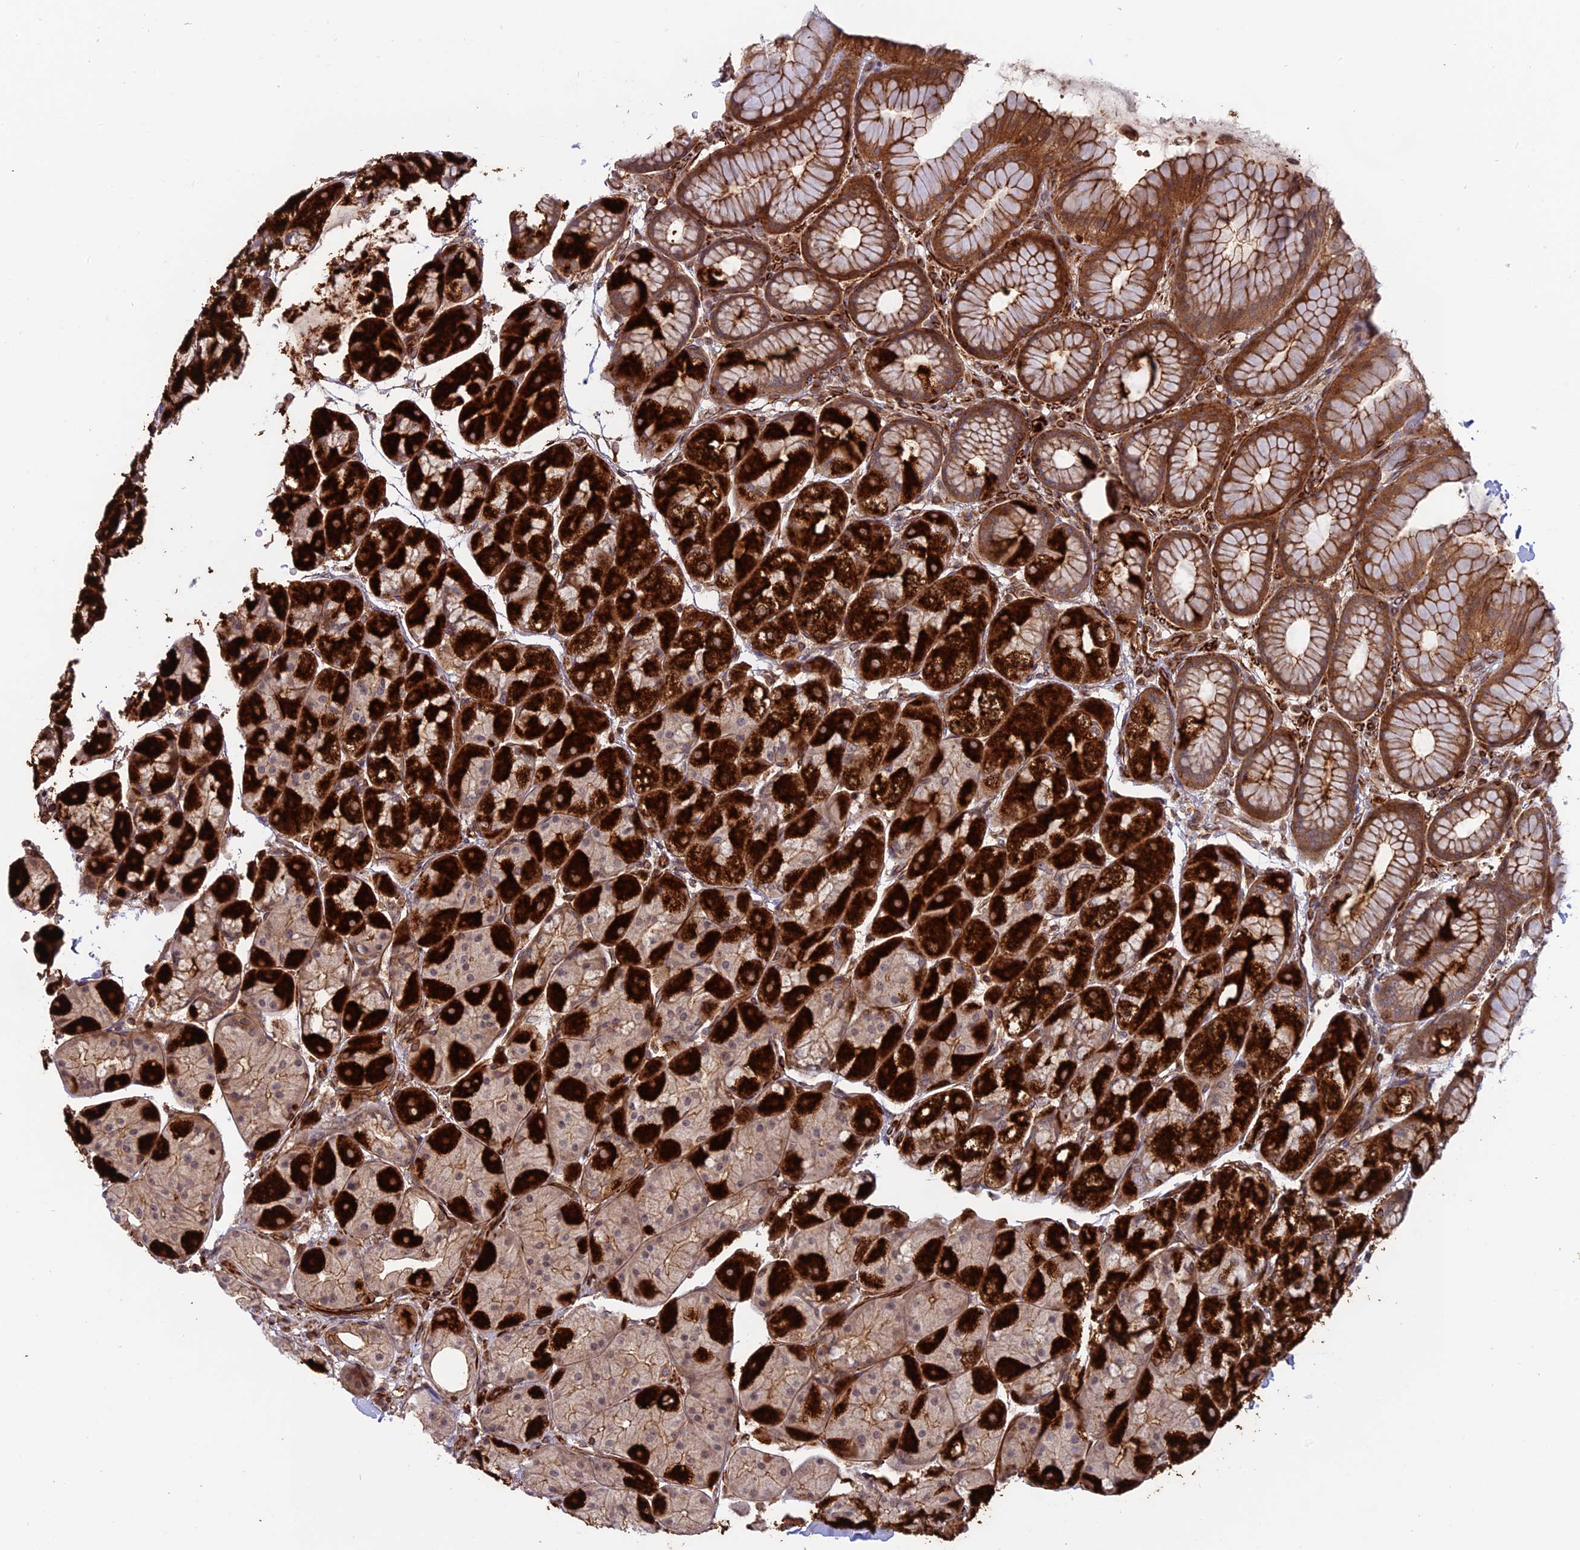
{"staining": {"intensity": "strong", "quantity": ">75%", "location": "cytoplasmic/membranous"}, "tissue": "stomach", "cell_type": "Glandular cells", "image_type": "normal", "snomed": [{"axis": "morphology", "description": "Normal tissue, NOS"}, {"axis": "topography", "description": "Stomach"}], "caption": "Immunohistochemistry (IHC) (DAB (3,3'-diaminobenzidine)) staining of benign human stomach shows strong cytoplasmic/membranous protein staining in approximately >75% of glandular cells.", "gene": "PHLDB3", "patient": {"sex": "male", "age": 57}}